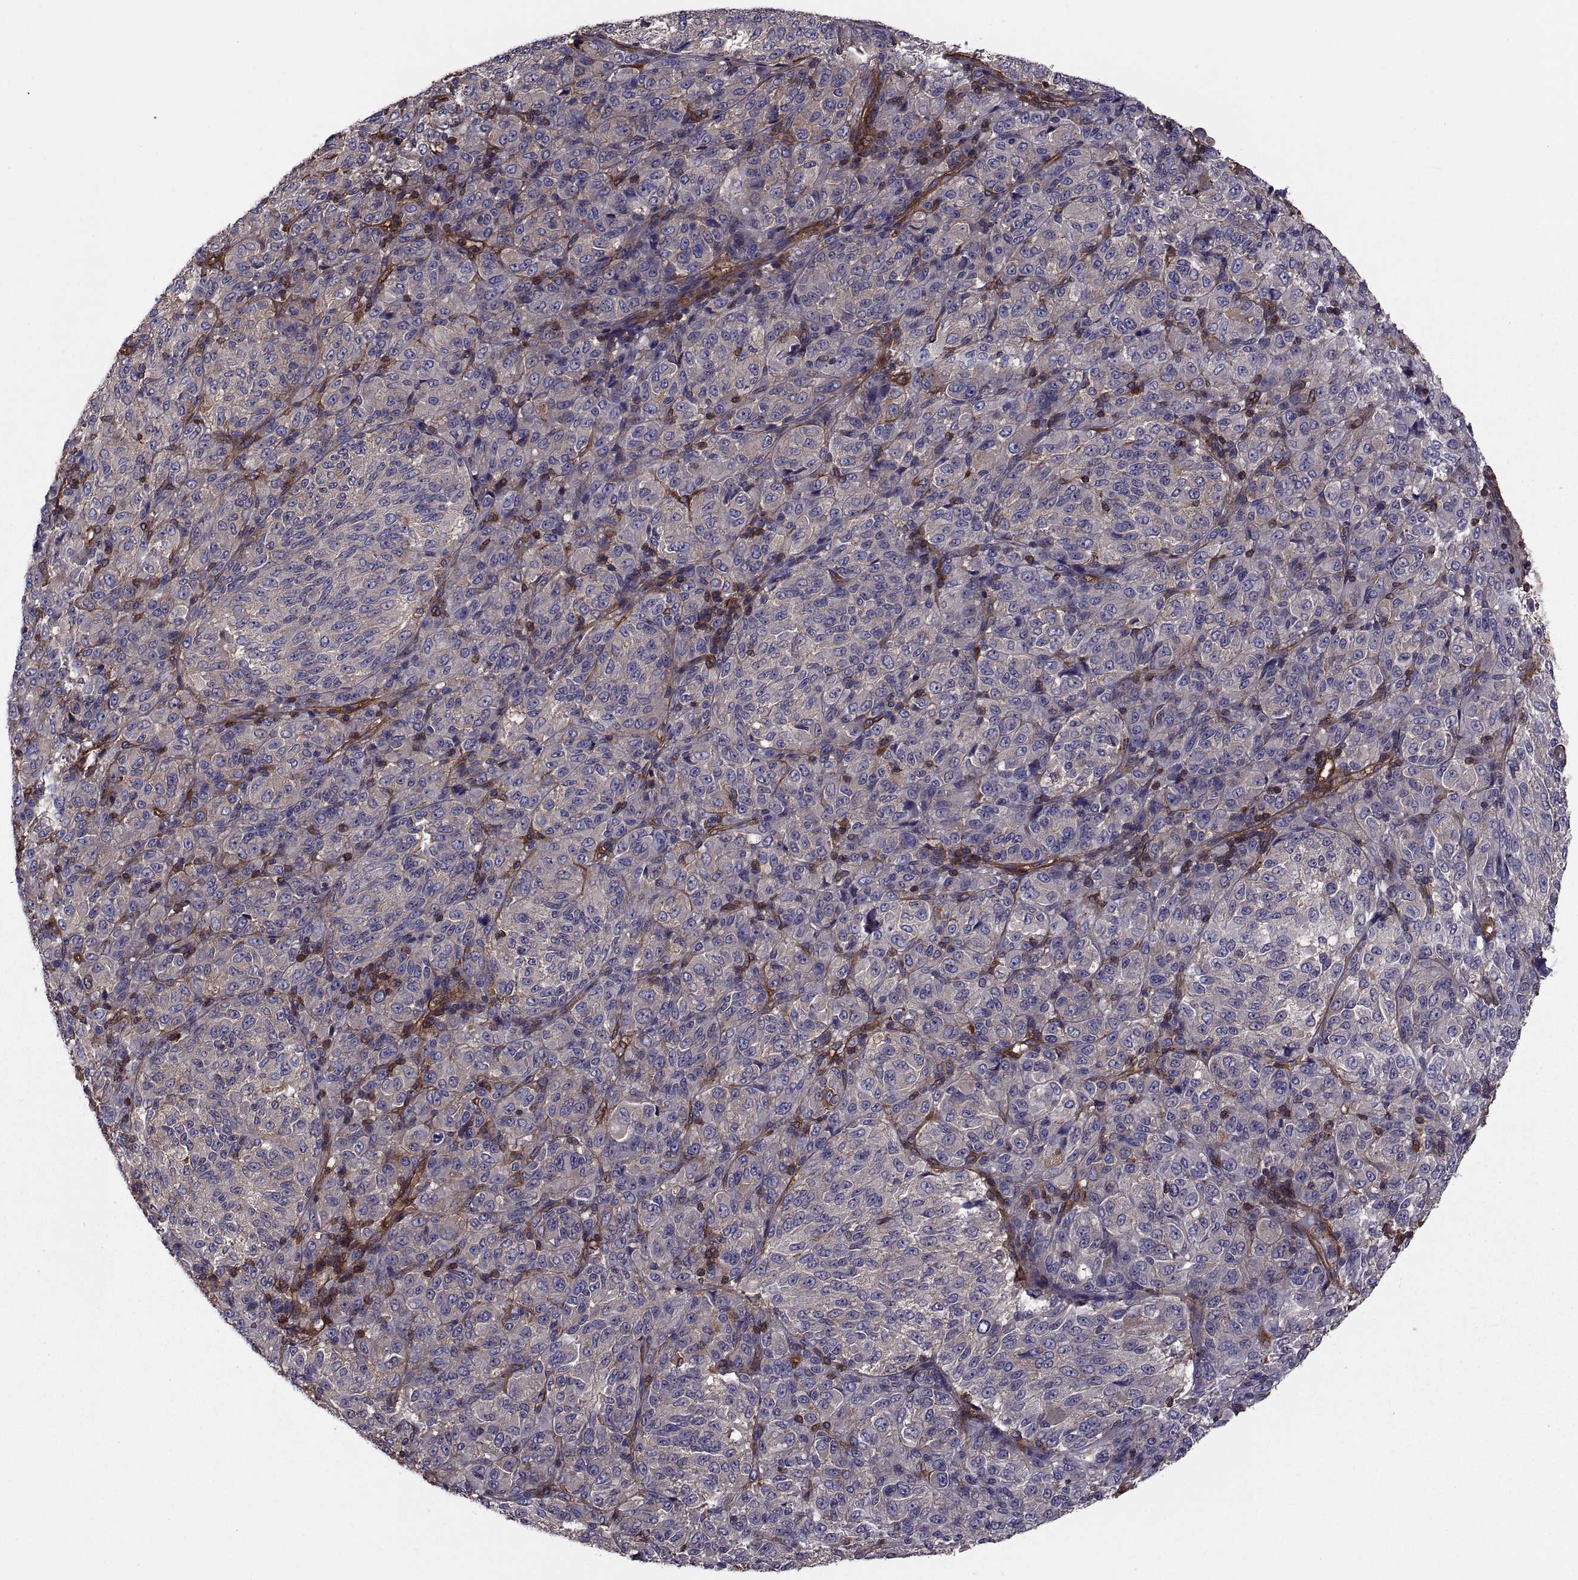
{"staining": {"intensity": "negative", "quantity": "none", "location": "none"}, "tissue": "melanoma", "cell_type": "Tumor cells", "image_type": "cancer", "snomed": [{"axis": "morphology", "description": "Malignant melanoma, Metastatic site"}, {"axis": "topography", "description": "Brain"}], "caption": "DAB (3,3'-diaminobenzidine) immunohistochemical staining of melanoma shows no significant staining in tumor cells.", "gene": "MYH9", "patient": {"sex": "female", "age": 56}}